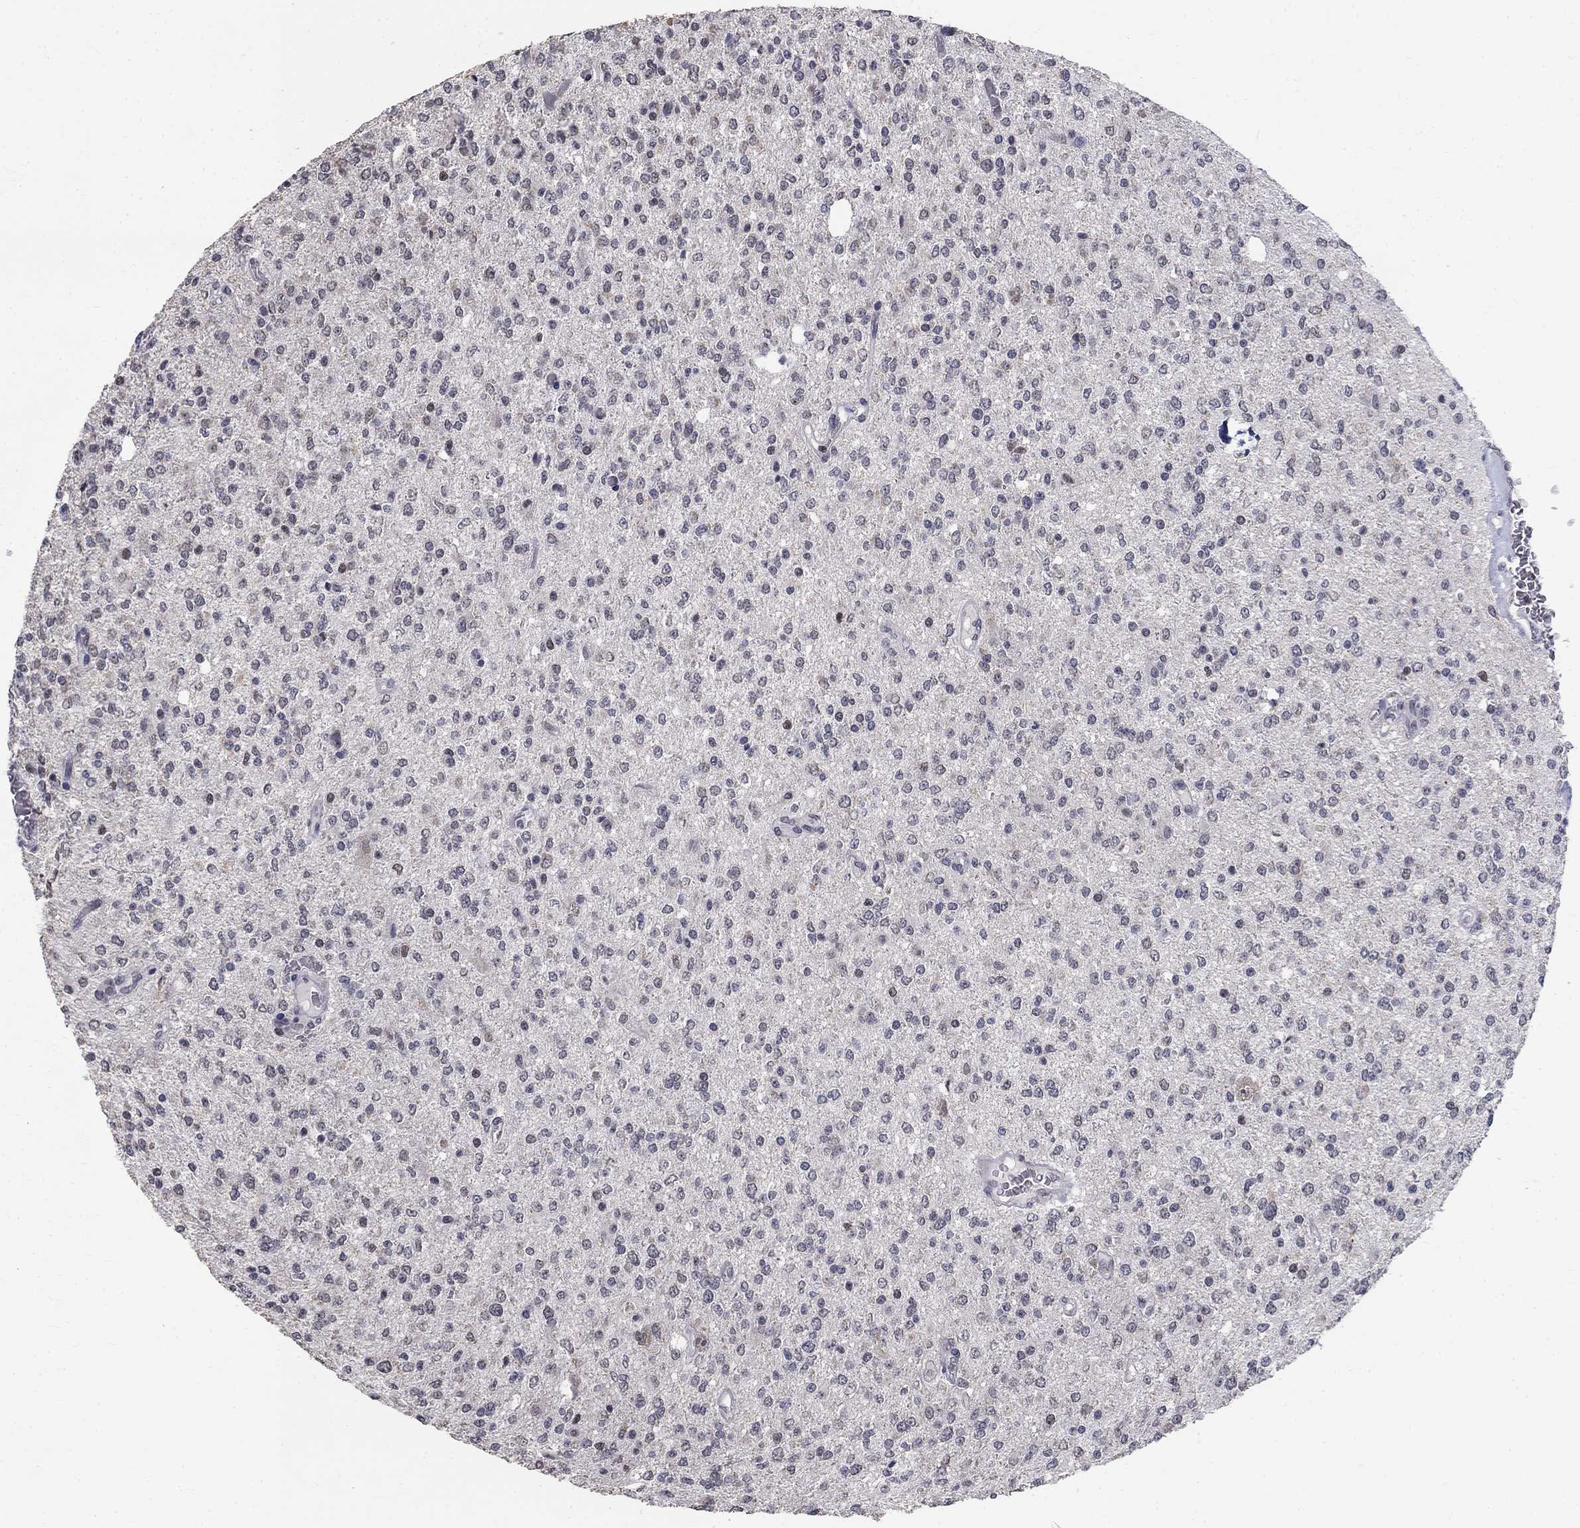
{"staining": {"intensity": "negative", "quantity": "none", "location": "none"}, "tissue": "glioma", "cell_type": "Tumor cells", "image_type": "cancer", "snomed": [{"axis": "morphology", "description": "Glioma, malignant, Low grade"}, {"axis": "topography", "description": "Brain"}], "caption": "This image is of glioma stained with IHC to label a protein in brown with the nuclei are counter-stained blue. There is no staining in tumor cells.", "gene": "SPATA33", "patient": {"sex": "male", "age": 67}}